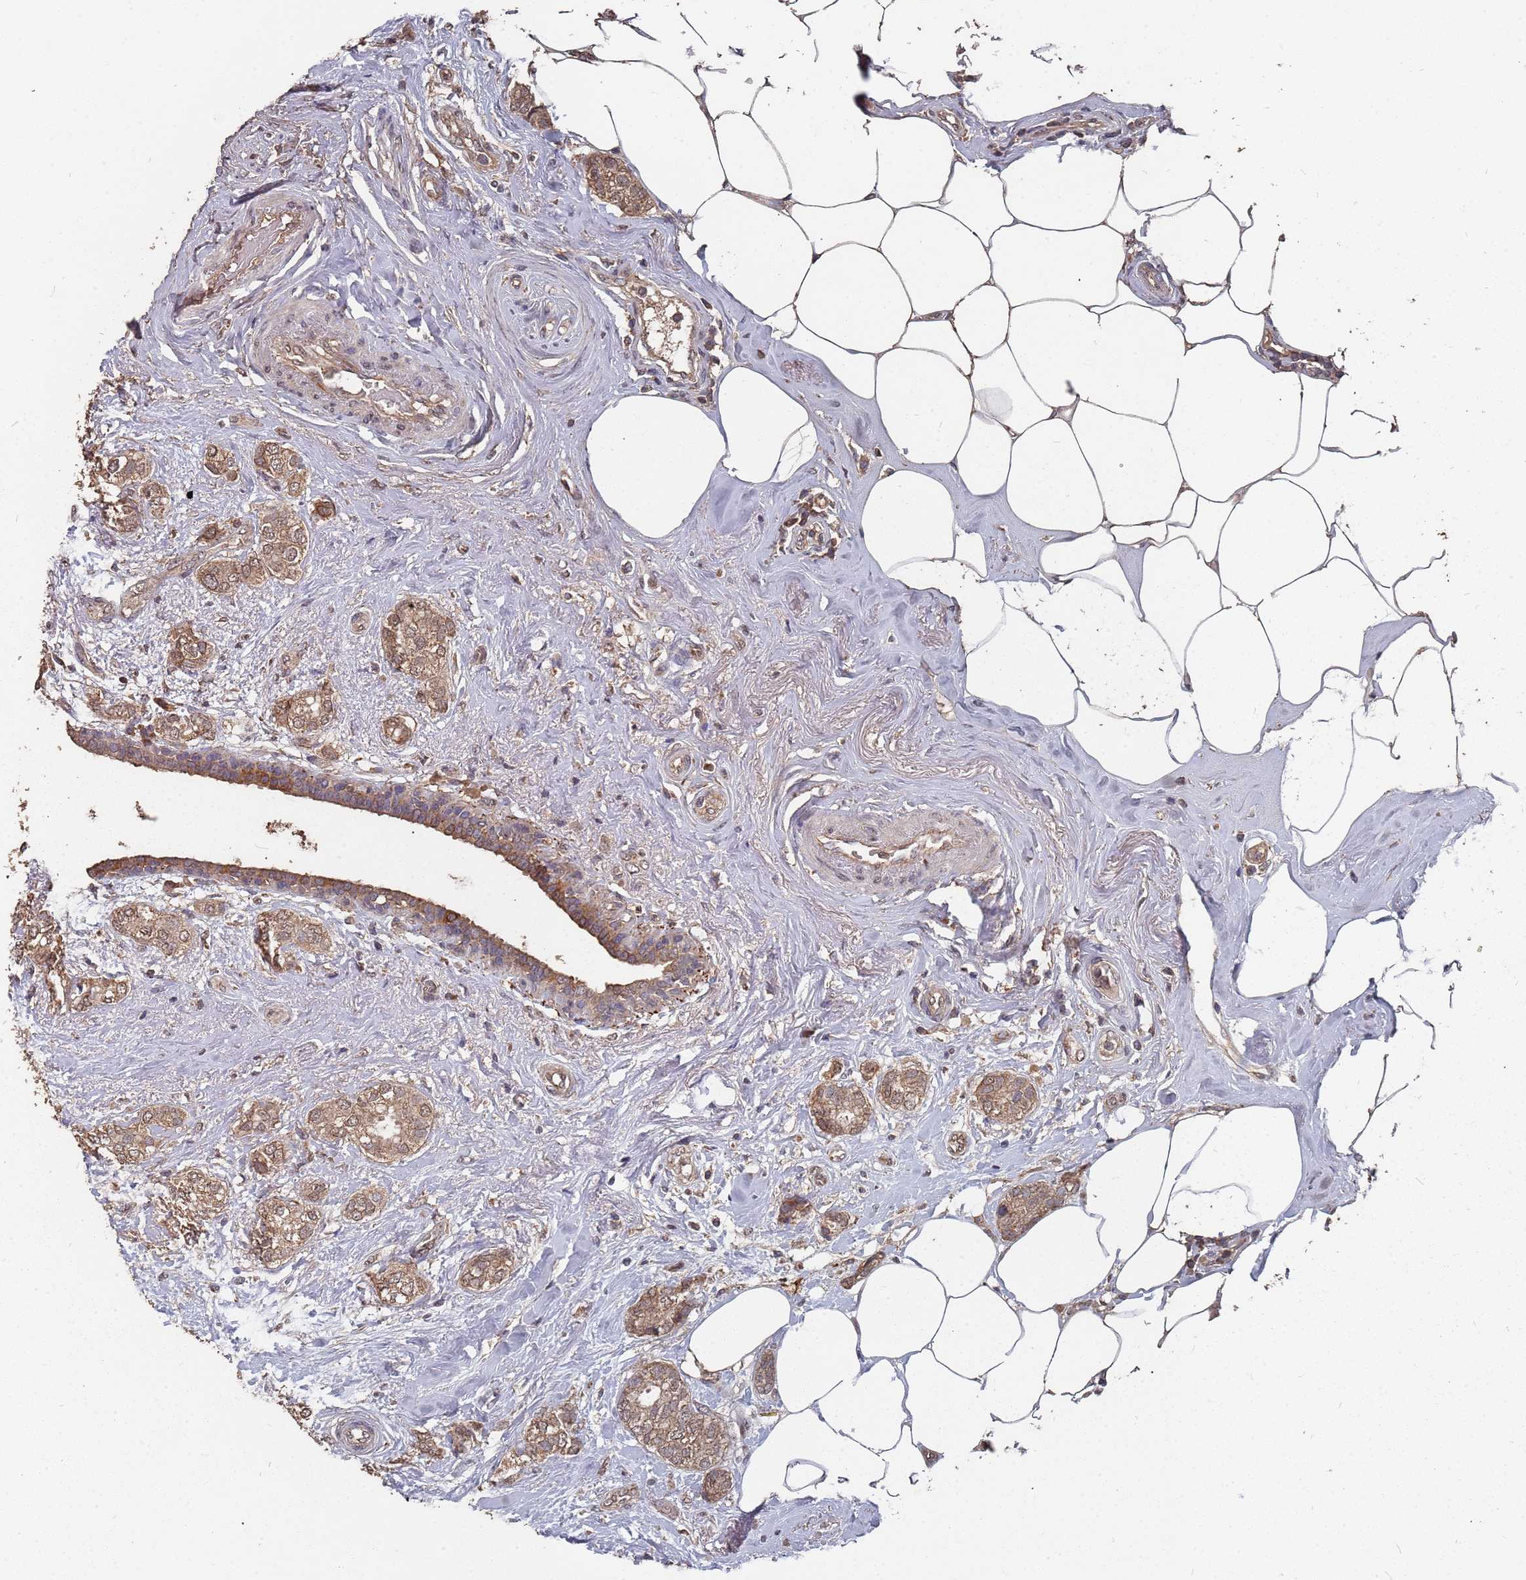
{"staining": {"intensity": "moderate", "quantity": ">75%", "location": "cytoplasmic/membranous,nuclear"}, "tissue": "breast cancer", "cell_type": "Tumor cells", "image_type": "cancer", "snomed": [{"axis": "morphology", "description": "Duct carcinoma"}, {"axis": "topography", "description": "Breast"}], "caption": "About >75% of tumor cells in human breast invasive ductal carcinoma reveal moderate cytoplasmic/membranous and nuclear protein staining as visualized by brown immunohistochemical staining.", "gene": "PRORP", "patient": {"sex": "female", "age": 73}}